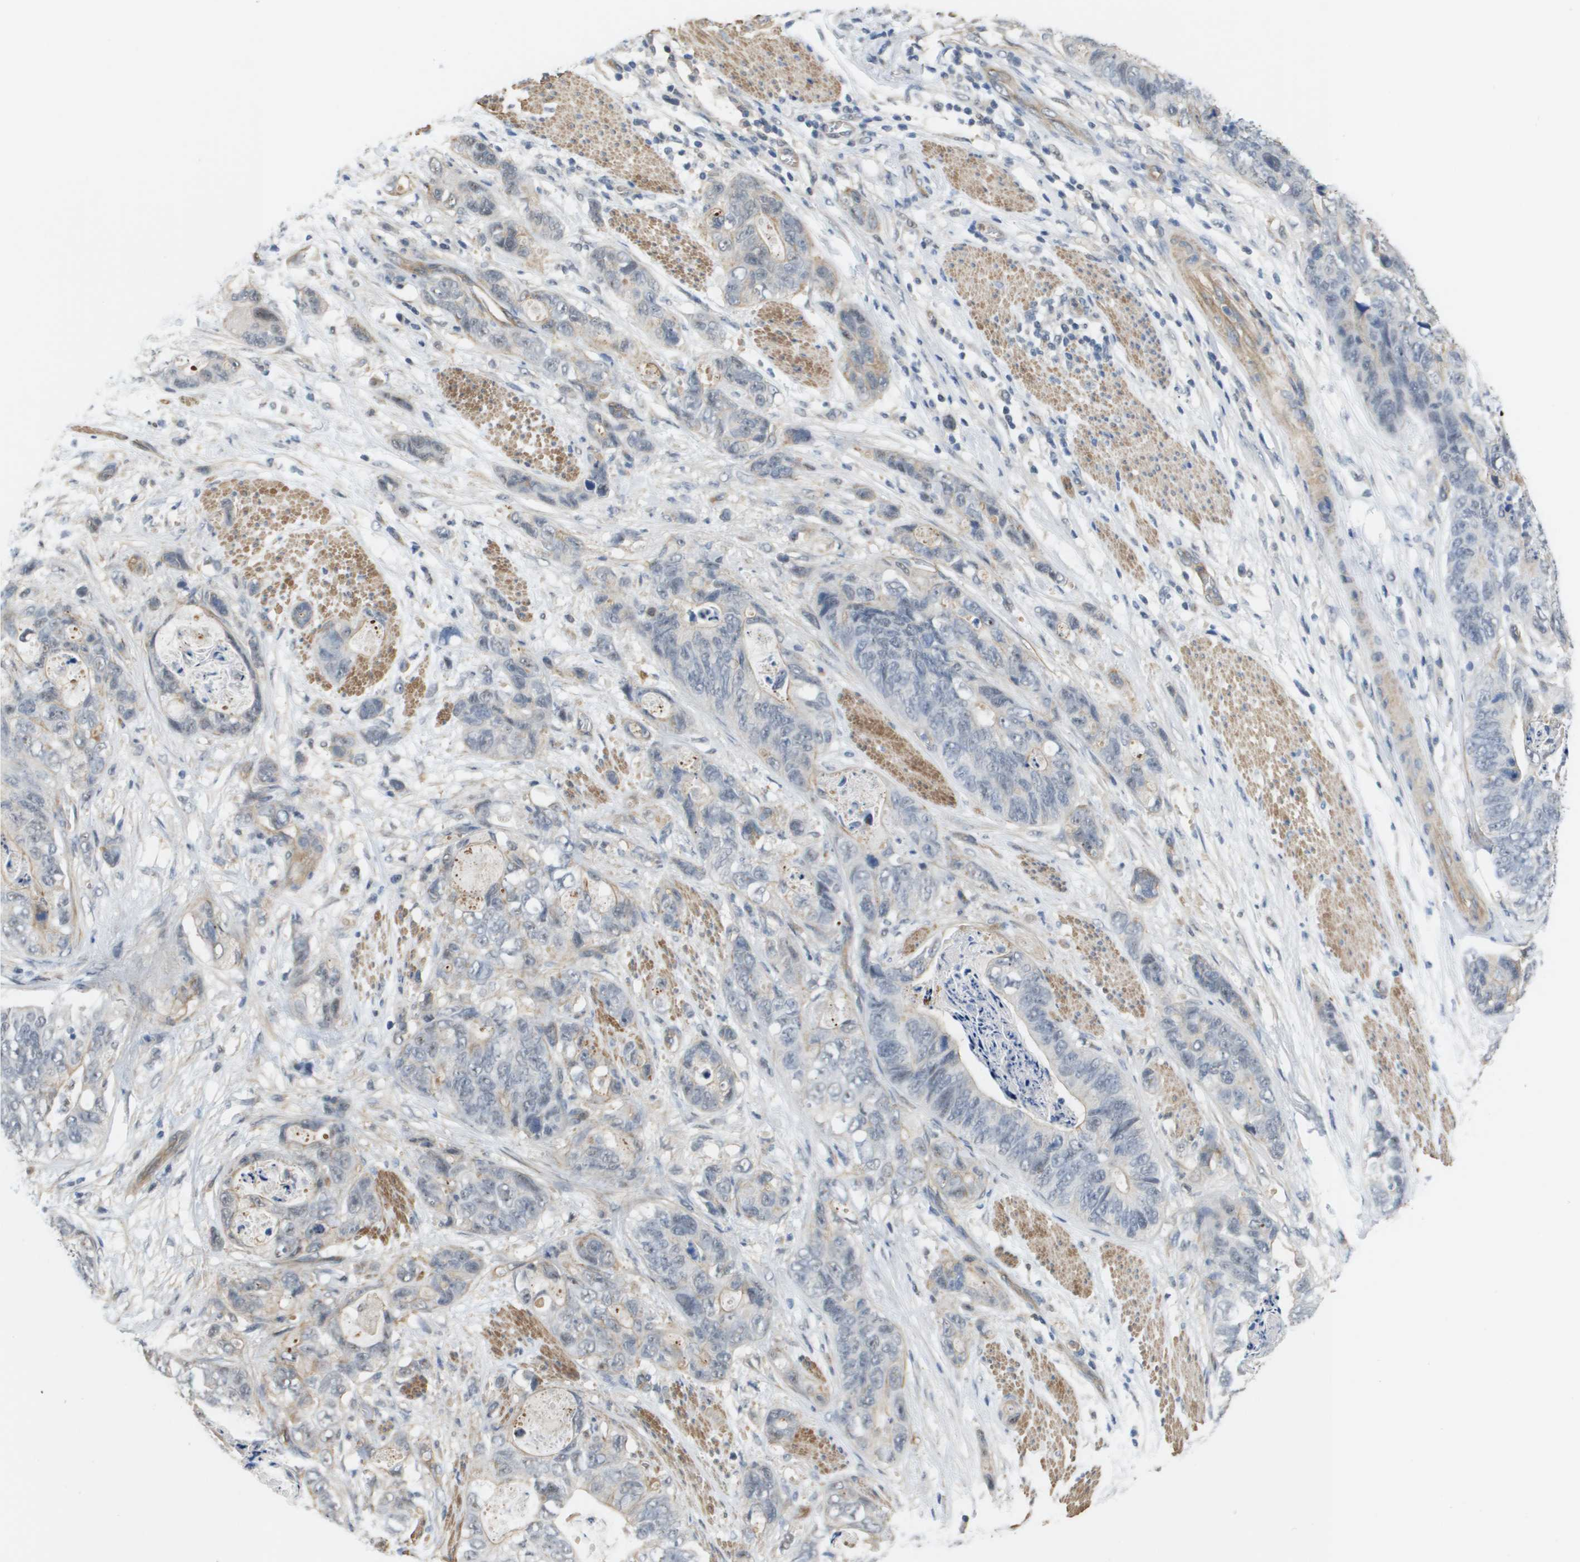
{"staining": {"intensity": "negative", "quantity": "none", "location": "none"}, "tissue": "stomach cancer", "cell_type": "Tumor cells", "image_type": "cancer", "snomed": [{"axis": "morphology", "description": "Adenocarcinoma, NOS"}, {"axis": "topography", "description": "Stomach"}], "caption": "The image reveals no staining of tumor cells in stomach cancer (adenocarcinoma). (IHC, brightfield microscopy, high magnification).", "gene": "RNF112", "patient": {"sex": "female", "age": 89}}